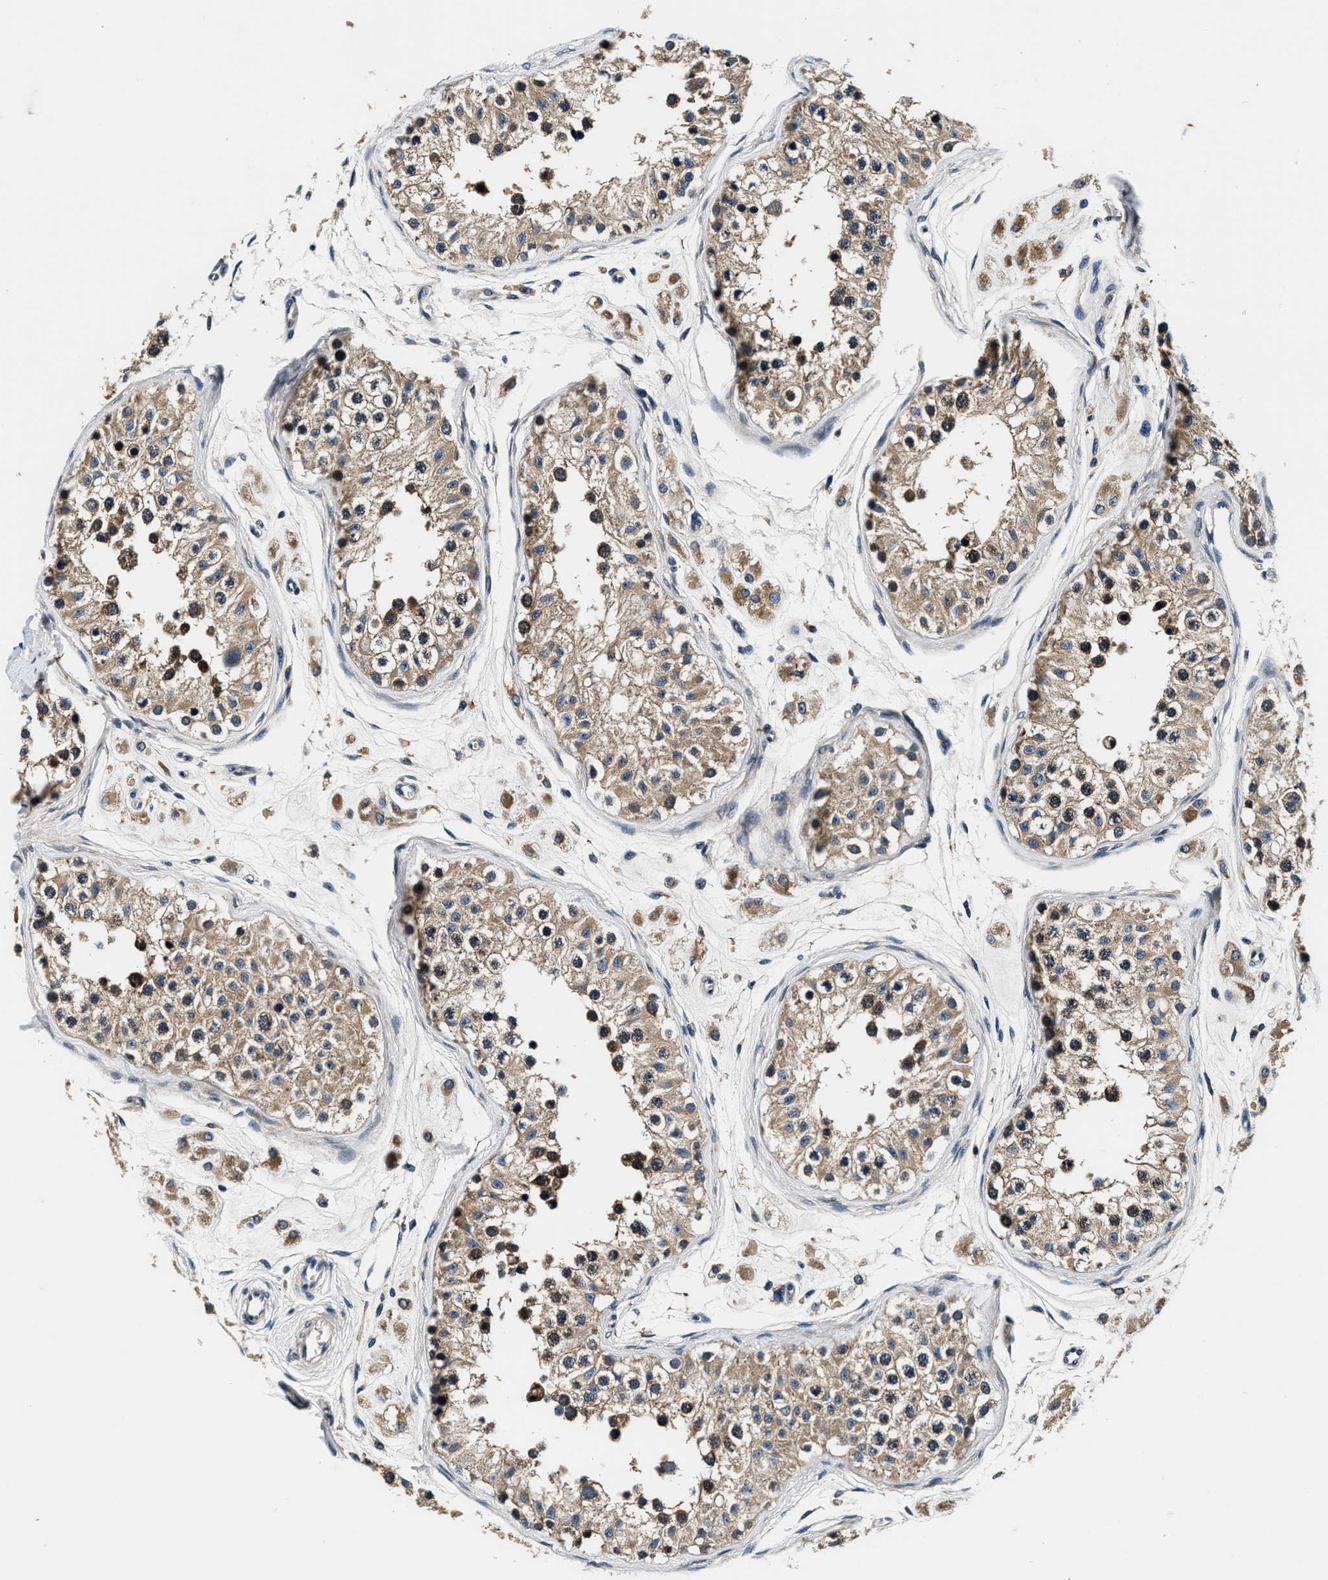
{"staining": {"intensity": "moderate", "quantity": ">75%", "location": "cytoplasmic/membranous"}, "tissue": "testis", "cell_type": "Cells in seminiferous ducts", "image_type": "normal", "snomed": [{"axis": "morphology", "description": "Normal tissue, NOS"}, {"axis": "morphology", "description": "Adenocarcinoma, metastatic, NOS"}, {"axis": "topography", "description": "Testis"}], "caption": "Immunohistochemical staining of normal human testis reveals moderate cytoplasmic/membranous protein positivity in approximately >75% of cells in seminiferous ducts.", "gene": "PI4KB", "patient": {"sex": "male", "age": 26}}